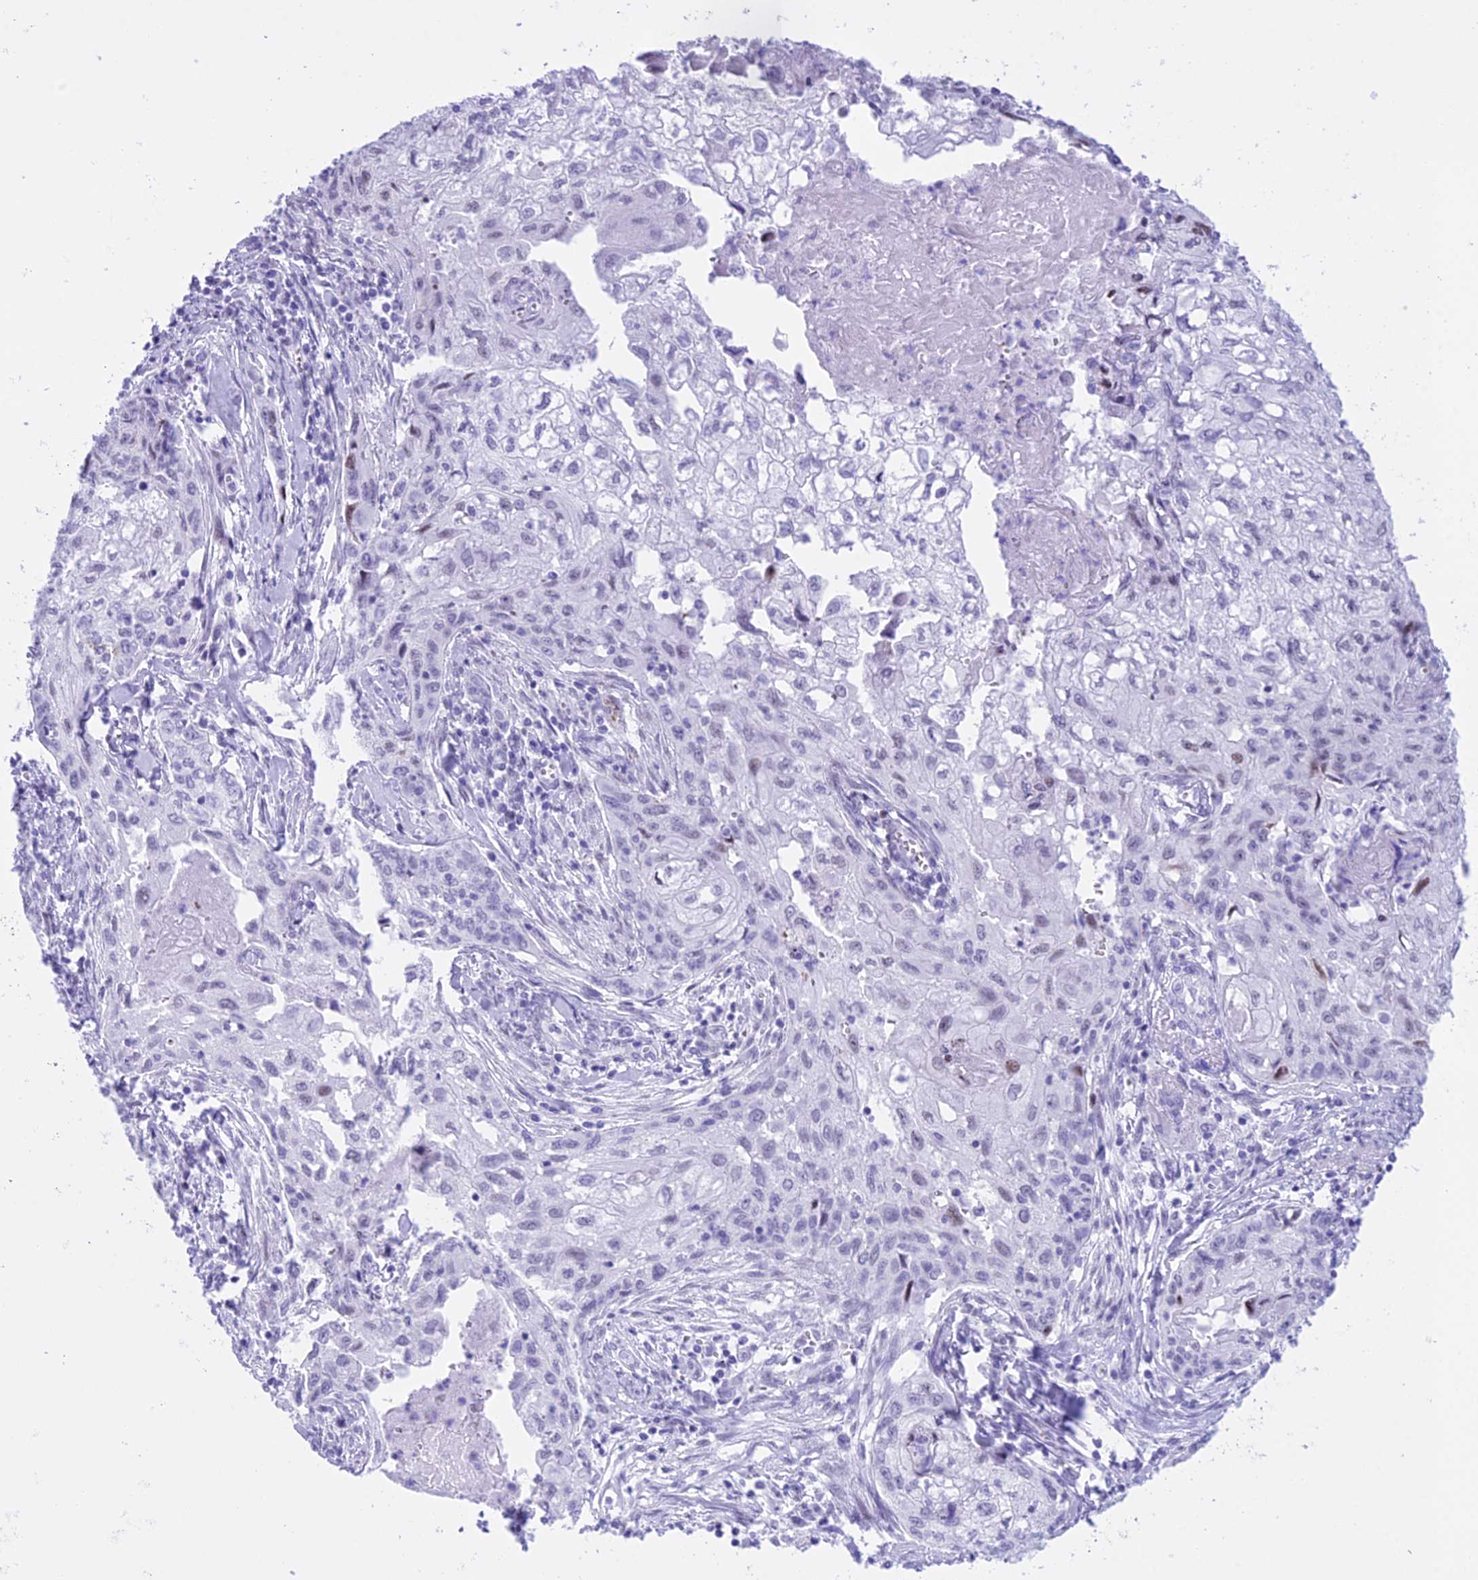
{"staining": {"intensity": "negative", "quantity": "none", "location": "none"}, "tissue": "cervical cancer", "cell_type": "Tumor cells", "image_type": "cancer", "snomed": [{"axis": "morphology", "description": "Squamous cell carcinoma, NOS"}, {"axis": "topography", "description": "Cervix"}], "caption": "This is an immunohistochemistry micrograph of human cervical cancer. There is no expression in tumor cells.", "gene": "RNPS1", "patient": {"sex": "female", "age": 67}}